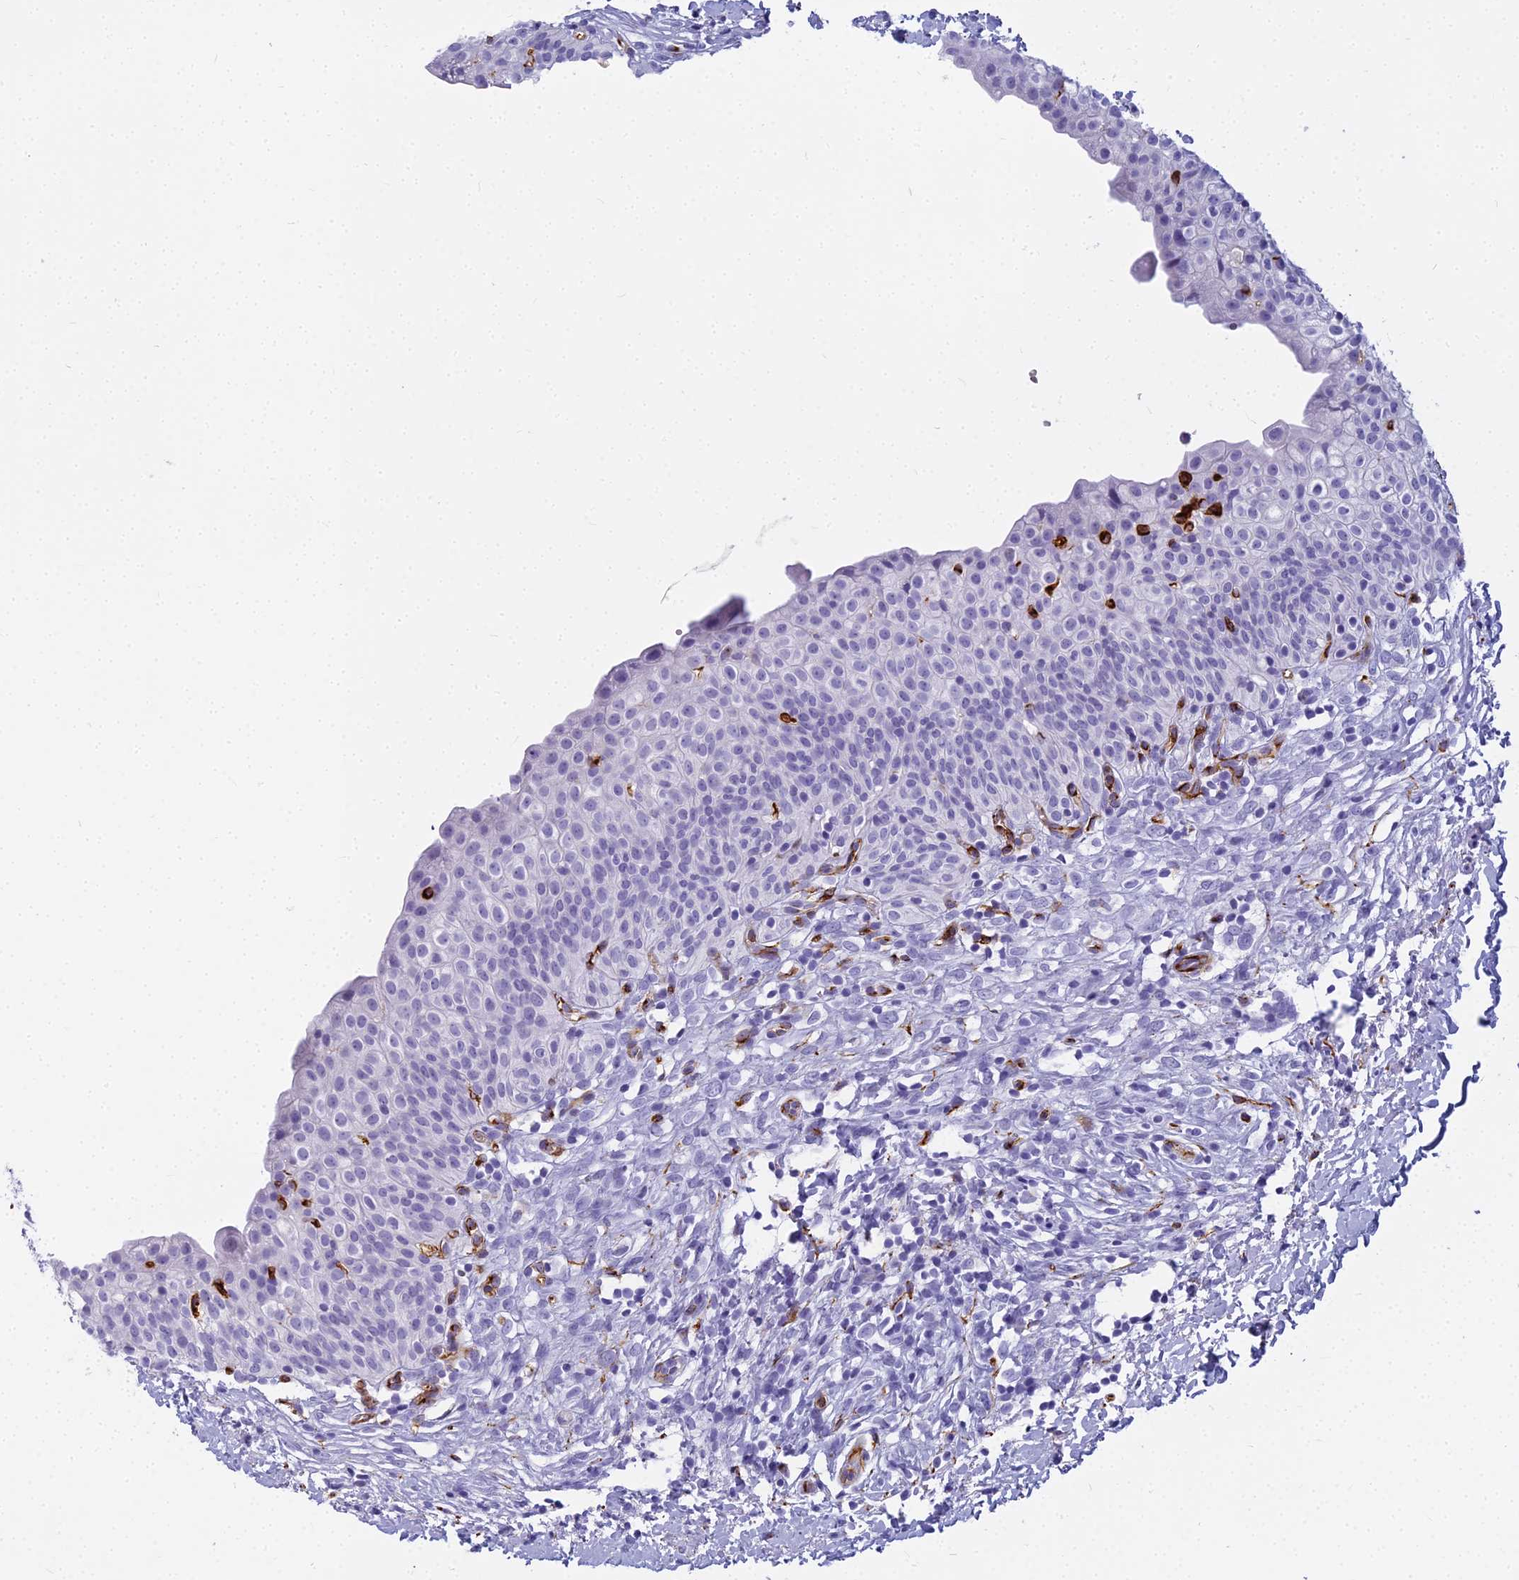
{"staining": {"intensity": "negative", "quantity": "none", "location": "none"}, "tissue": "urinary bladder", "cell_type": "Urothelial cells", "image_type": "normal", "snomed": [{"axis": "morphology", "description": "Normal tissue, NOS"}, {"axis": "topography", "description": "Urinary bladder"}], "caption": "Micrograph shows no significant protein staining in urothelial cells of unremarkable urinary bladder.", "gene": "ENSG00000265118", "patient": {"sex": "male", "age": 55}}